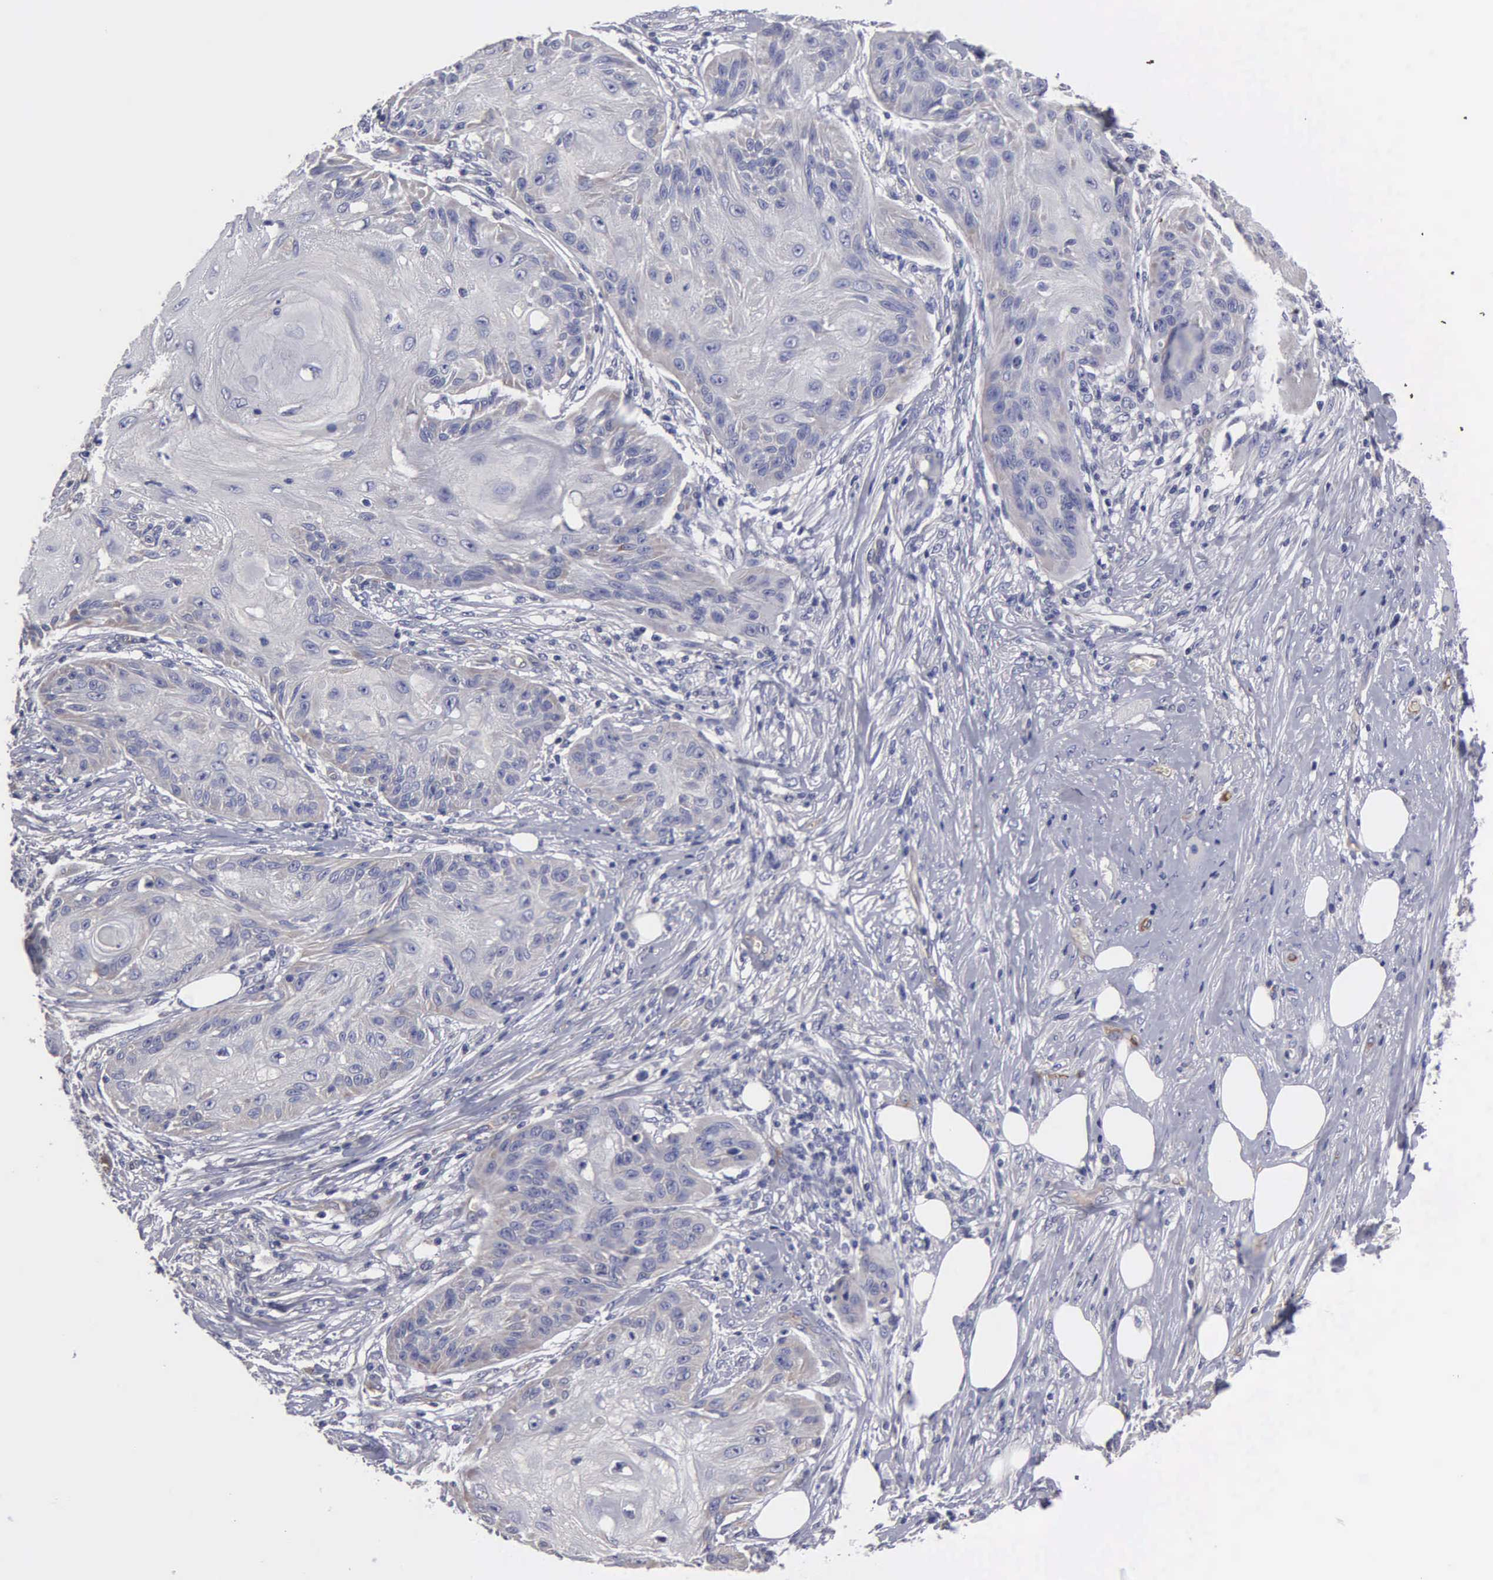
{"staining": {"intensity": "weak", "quantity": "<25%", "location": "cytoplasmic/membranous"}, "tissue": "skin cancer", "cell_type": "Tumor cells", "image_type": "cancer", "snomed": [{"axis": "morphology", "description": "Squamous cell carcinoma, NOS"}, {"axis": "topography", "description": "Skin"}], "caption": "This photomicrograph is of skin cancer stained with immunohistochemistry to label a protein in brown with the nuclei are counter-stained blue. There is no positivity in tumor cells. (DAB (3,3'-diaminobenzidine) immunohistochemistry (IHC), high magnification).", "gene": "RDX", "patient": {"sex": "female", "age": 88}}